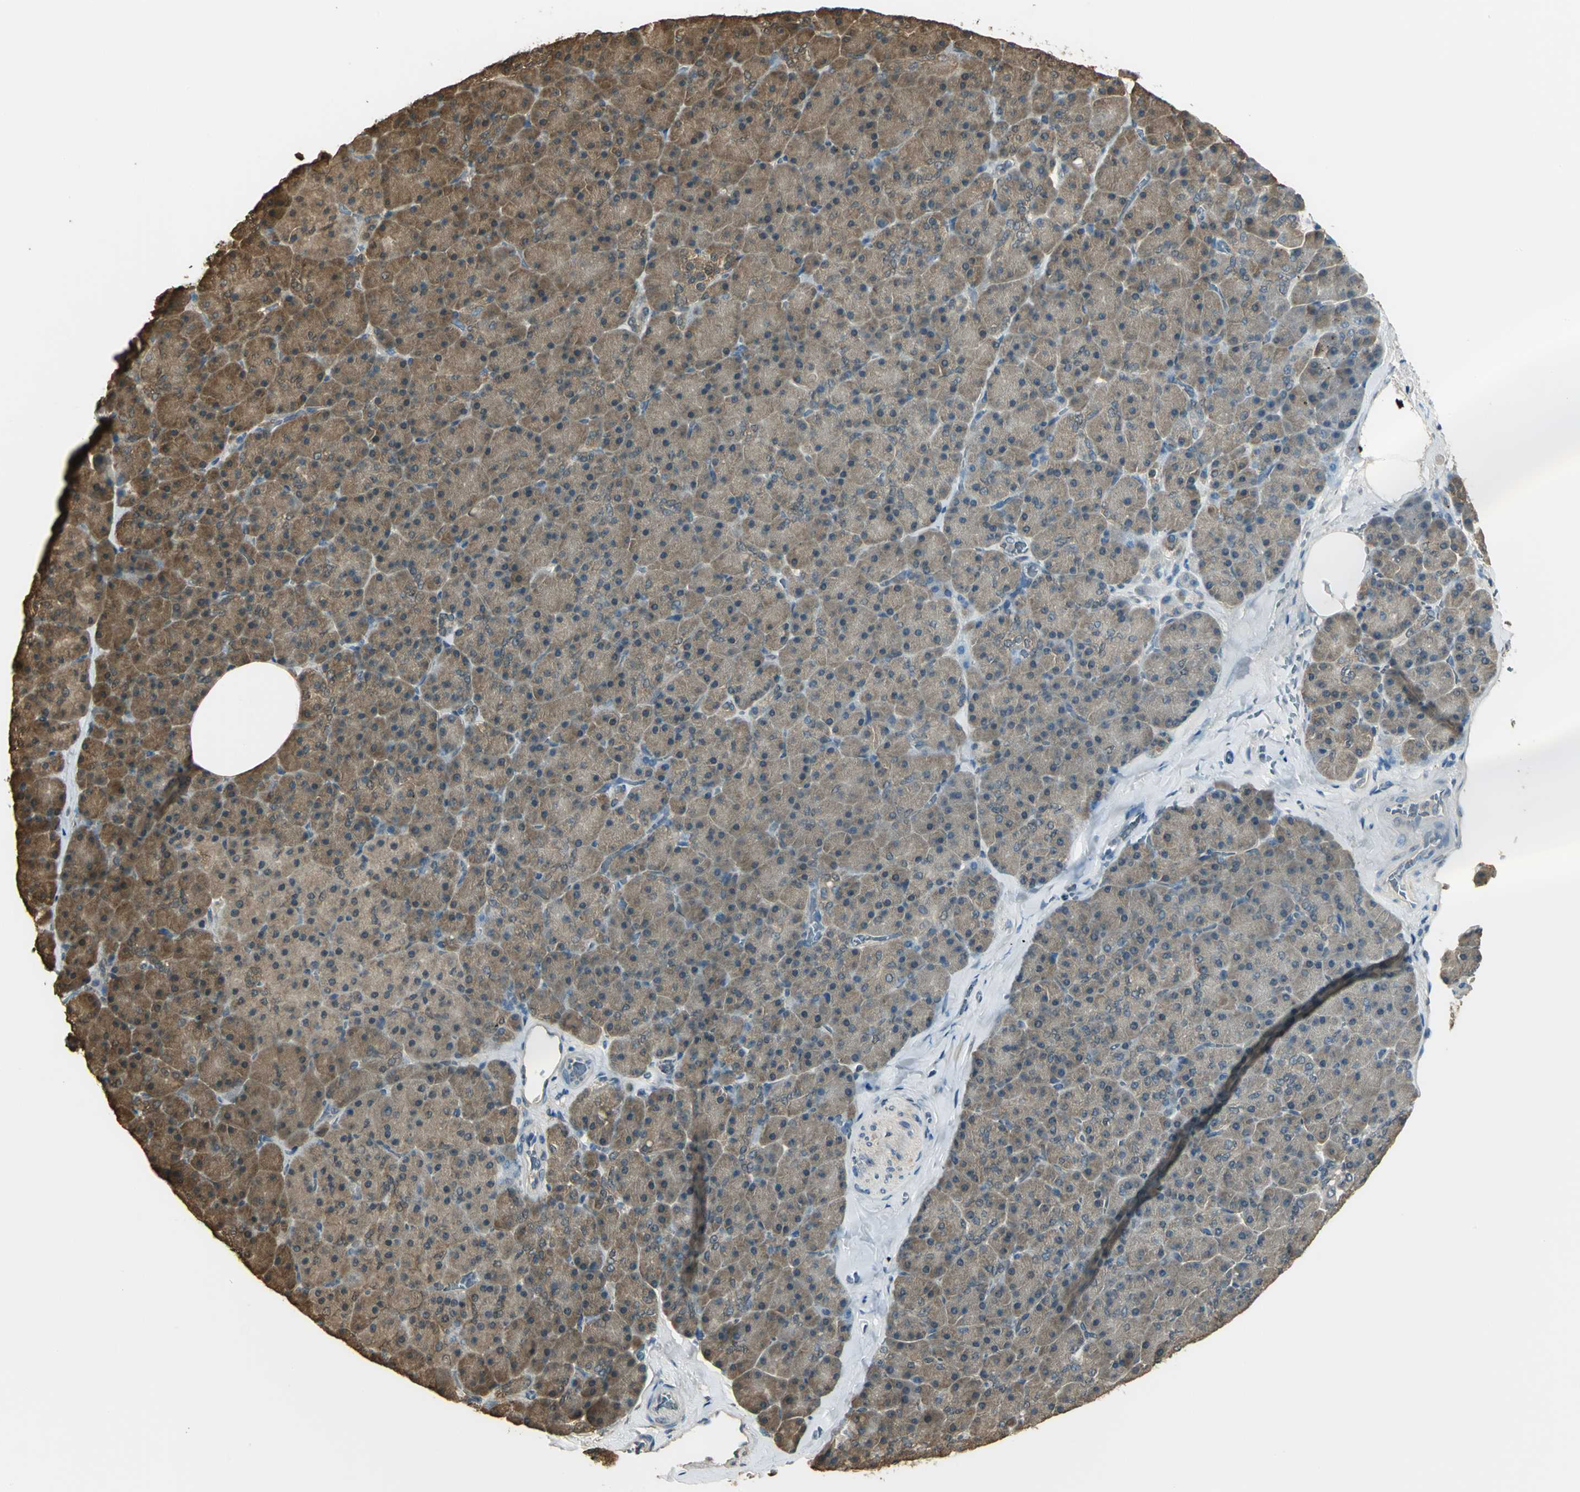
{"staining": {"intensity": "moderate", "quantity": ">75%", "location": "cytoplasmic/membranous"}, "tissue": "pancreas", "cell_type": "Exocrine glandular cells", "image_type": "normal", "snomed": [{"axis": "morphology", "description": "Normal tissue, NOS"}, {"axis": "topography", "description": "Pancreas"}], "caption": "A high-resolution micrograph shows immunohistochemistry staining of unremarkable pancreas, which displays moderate cytoplasmic/membranous staining in about >75% of exocrine glandular cells.", "gene": "PARK7", "patient": {"sex": "female", "age": 35}}